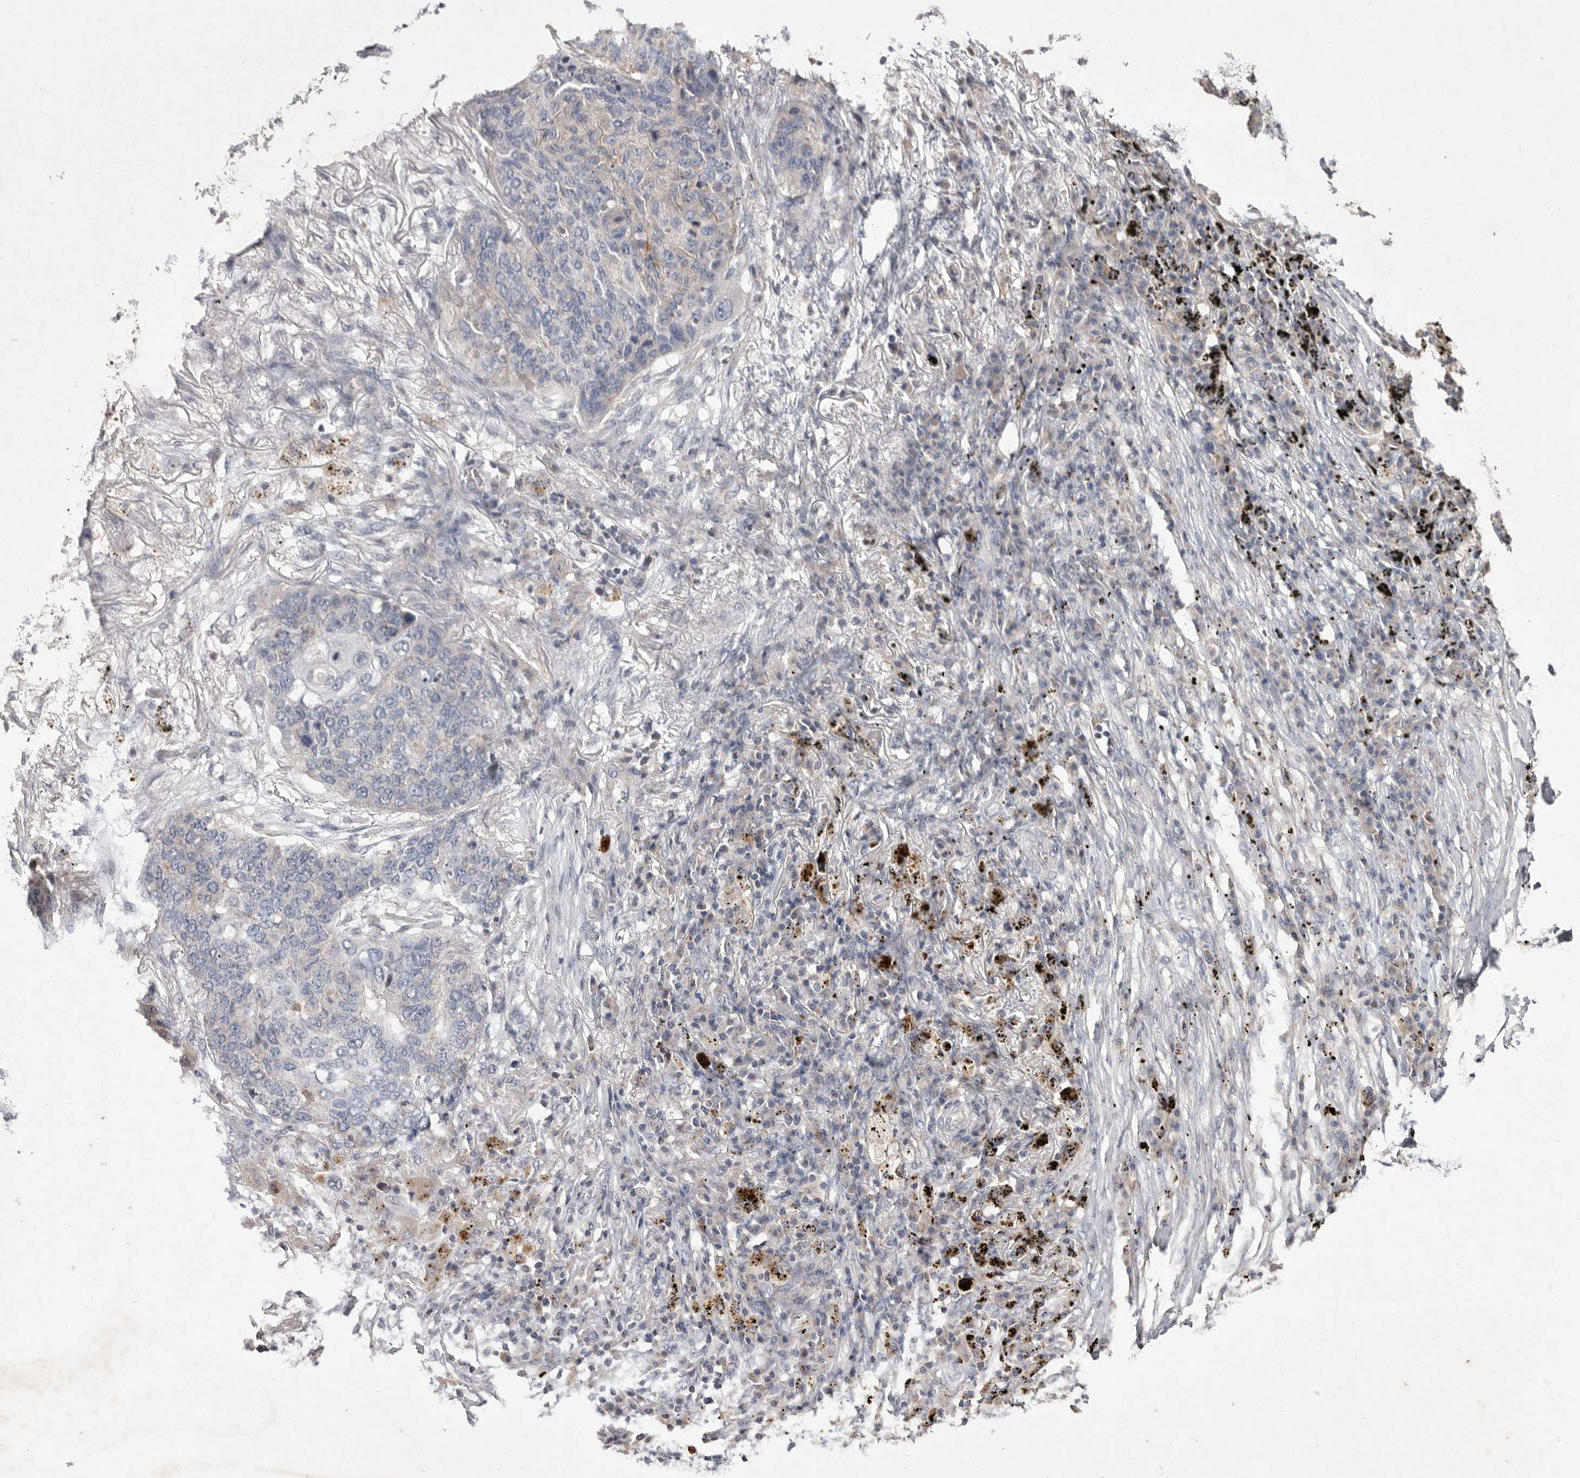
{"staining": {"intensity": "negative", "quantity": "none", "location": "none"}, "tissue": "lung cancer", "cell_type": "Tumor cells", "image_type": "cancer", "snomed": [{"axis": "morphology", "description": "Squamous cell carcinoma, NOS"}, {"axis": "topography", "description": "Lung"}], "caption": "There is no significant positivity in tumor cells of lung squamous cell carcinoma.", "gene": "TNFSF14", "patient": {"sex": "female", "age": 63}}